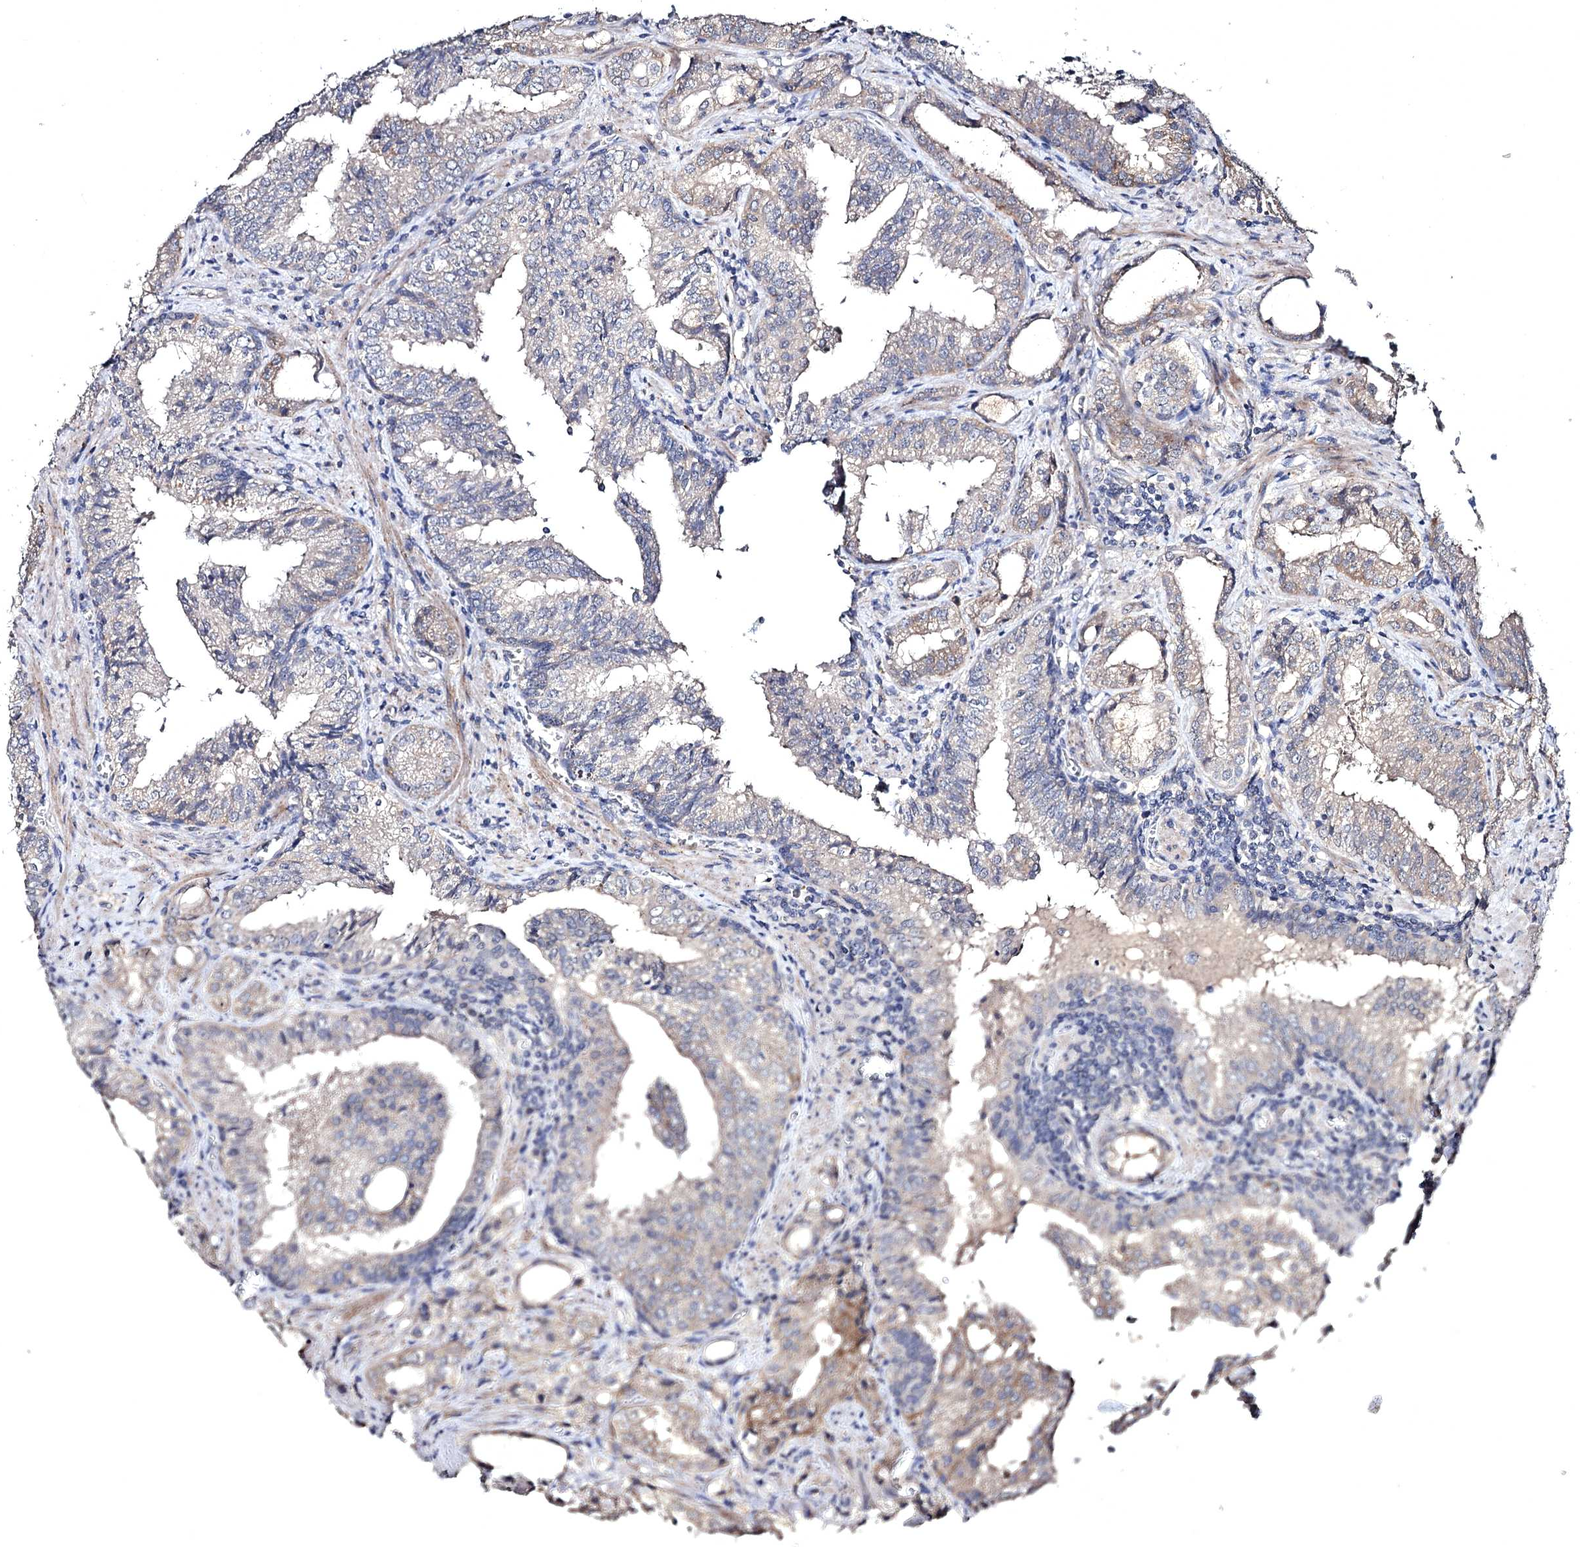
{"staining": {"intensity": "weak", "quantity": "<25%", "location": "cytoplasmic/membranous"}, "tissue": "prostate cancer", "cell_type": "Tumor cells", "image_type": "cancer", "snomed": [{"axis": "morphology", "description": "Adenocarcinoma, High grade"}, {"axis": "topography", "description": "Prostate"}], "caption": "An IHC micrograph of prostate cancer is shown. There is no staining in tumor cells of prostate cancer.", "gene": "SEMA4G", "patient": {"sex": "male", "age": 68}}